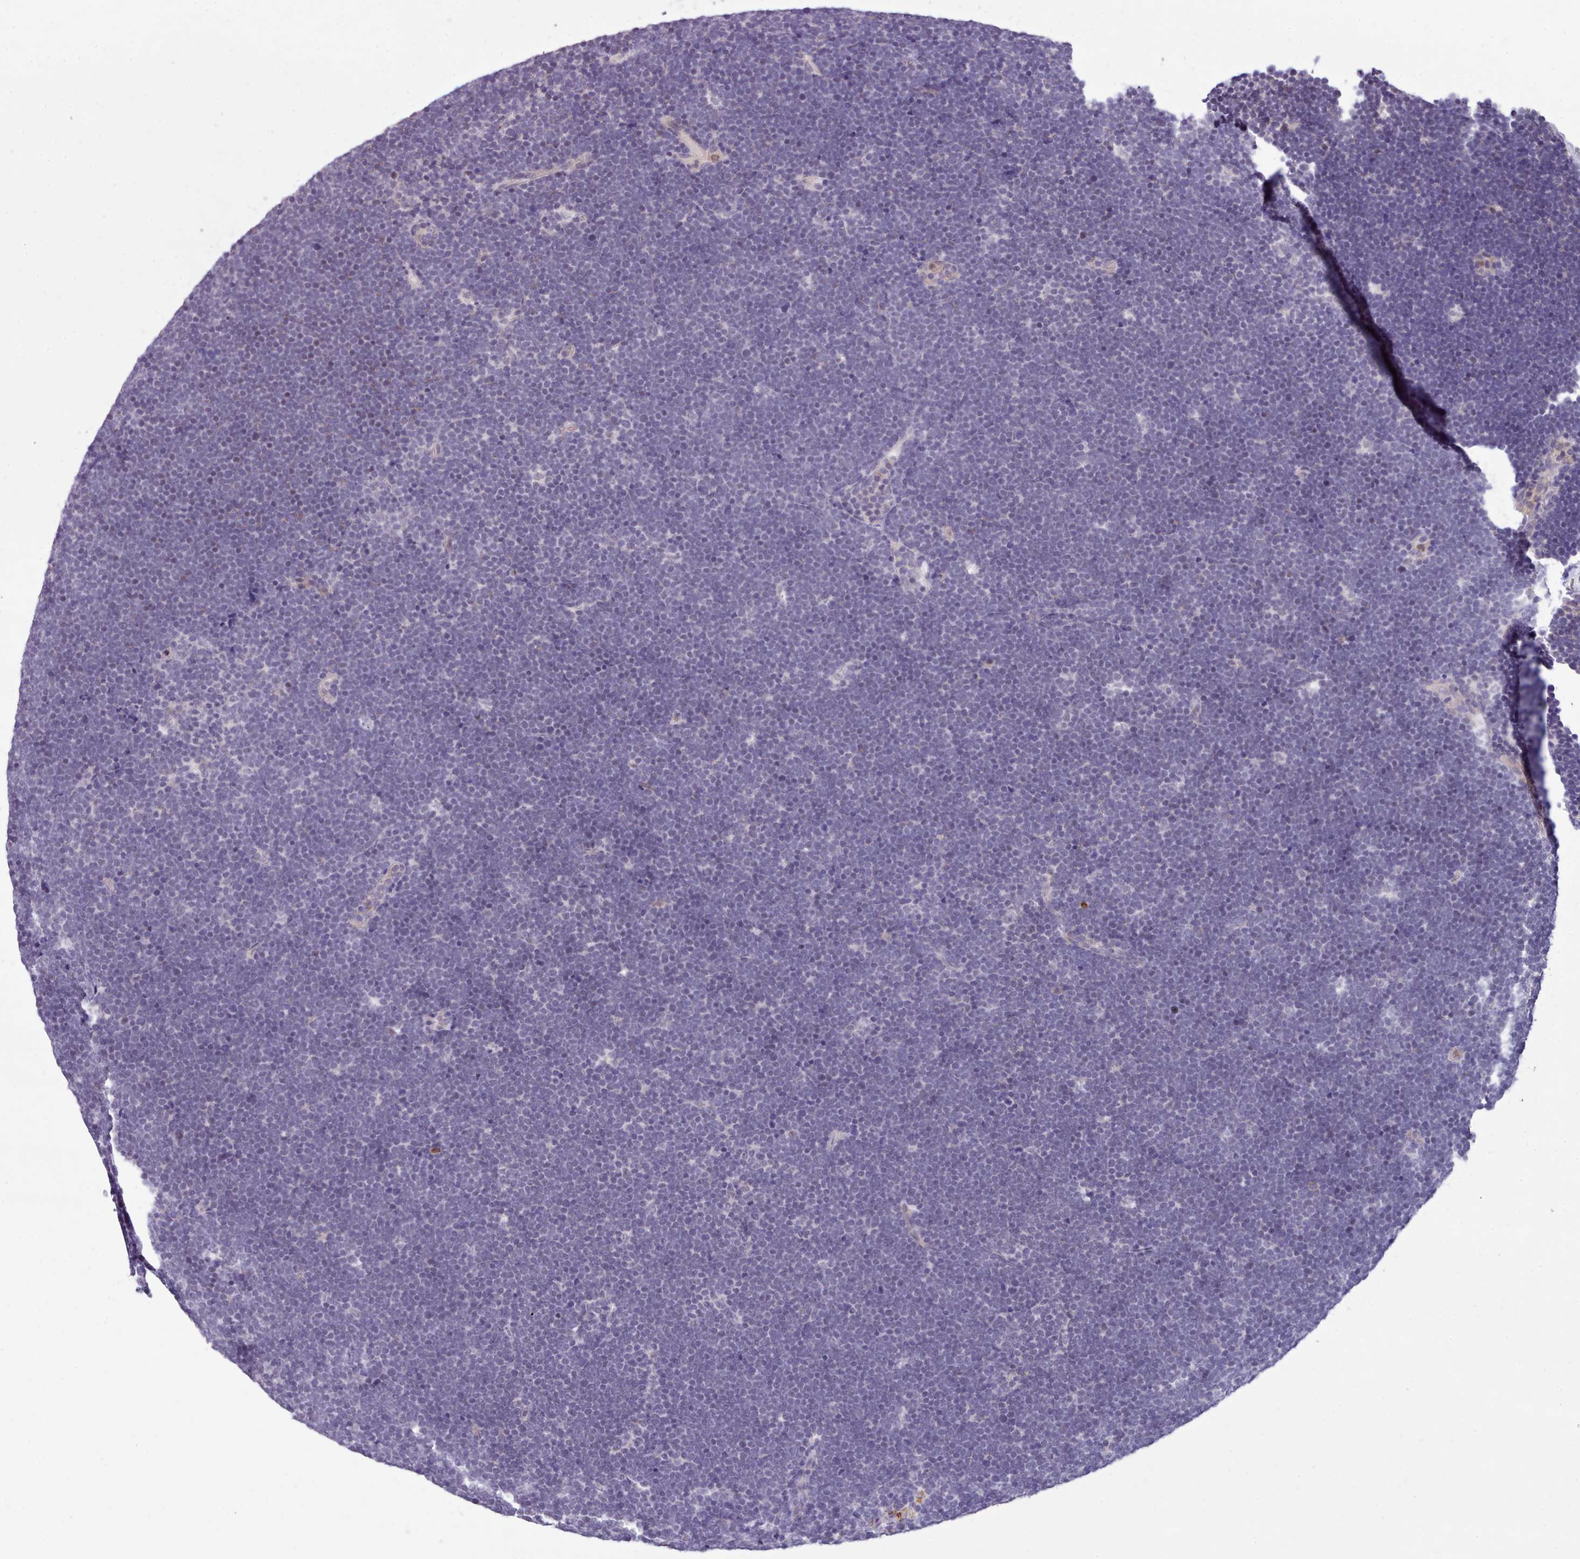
{"staining": {"intensity": "negative", "quantity": "none", "location": "none"}, "tissue": "lymphoma", "cell_type": "Tumor cells", "image_type": "cancer", "snomed": [{"axis": "morphology", "description": "Malignant lymphoma, non-Hodgkin's type, High grade"}, {"axis": "topography", "description": "Lymph node"}], "caption": "Lymphoma was stained to show a protein in brown. There is no significant positivity in tumor cells.", "gene": "KCTD16", "patient": {"sex": "male", "age": 13}}